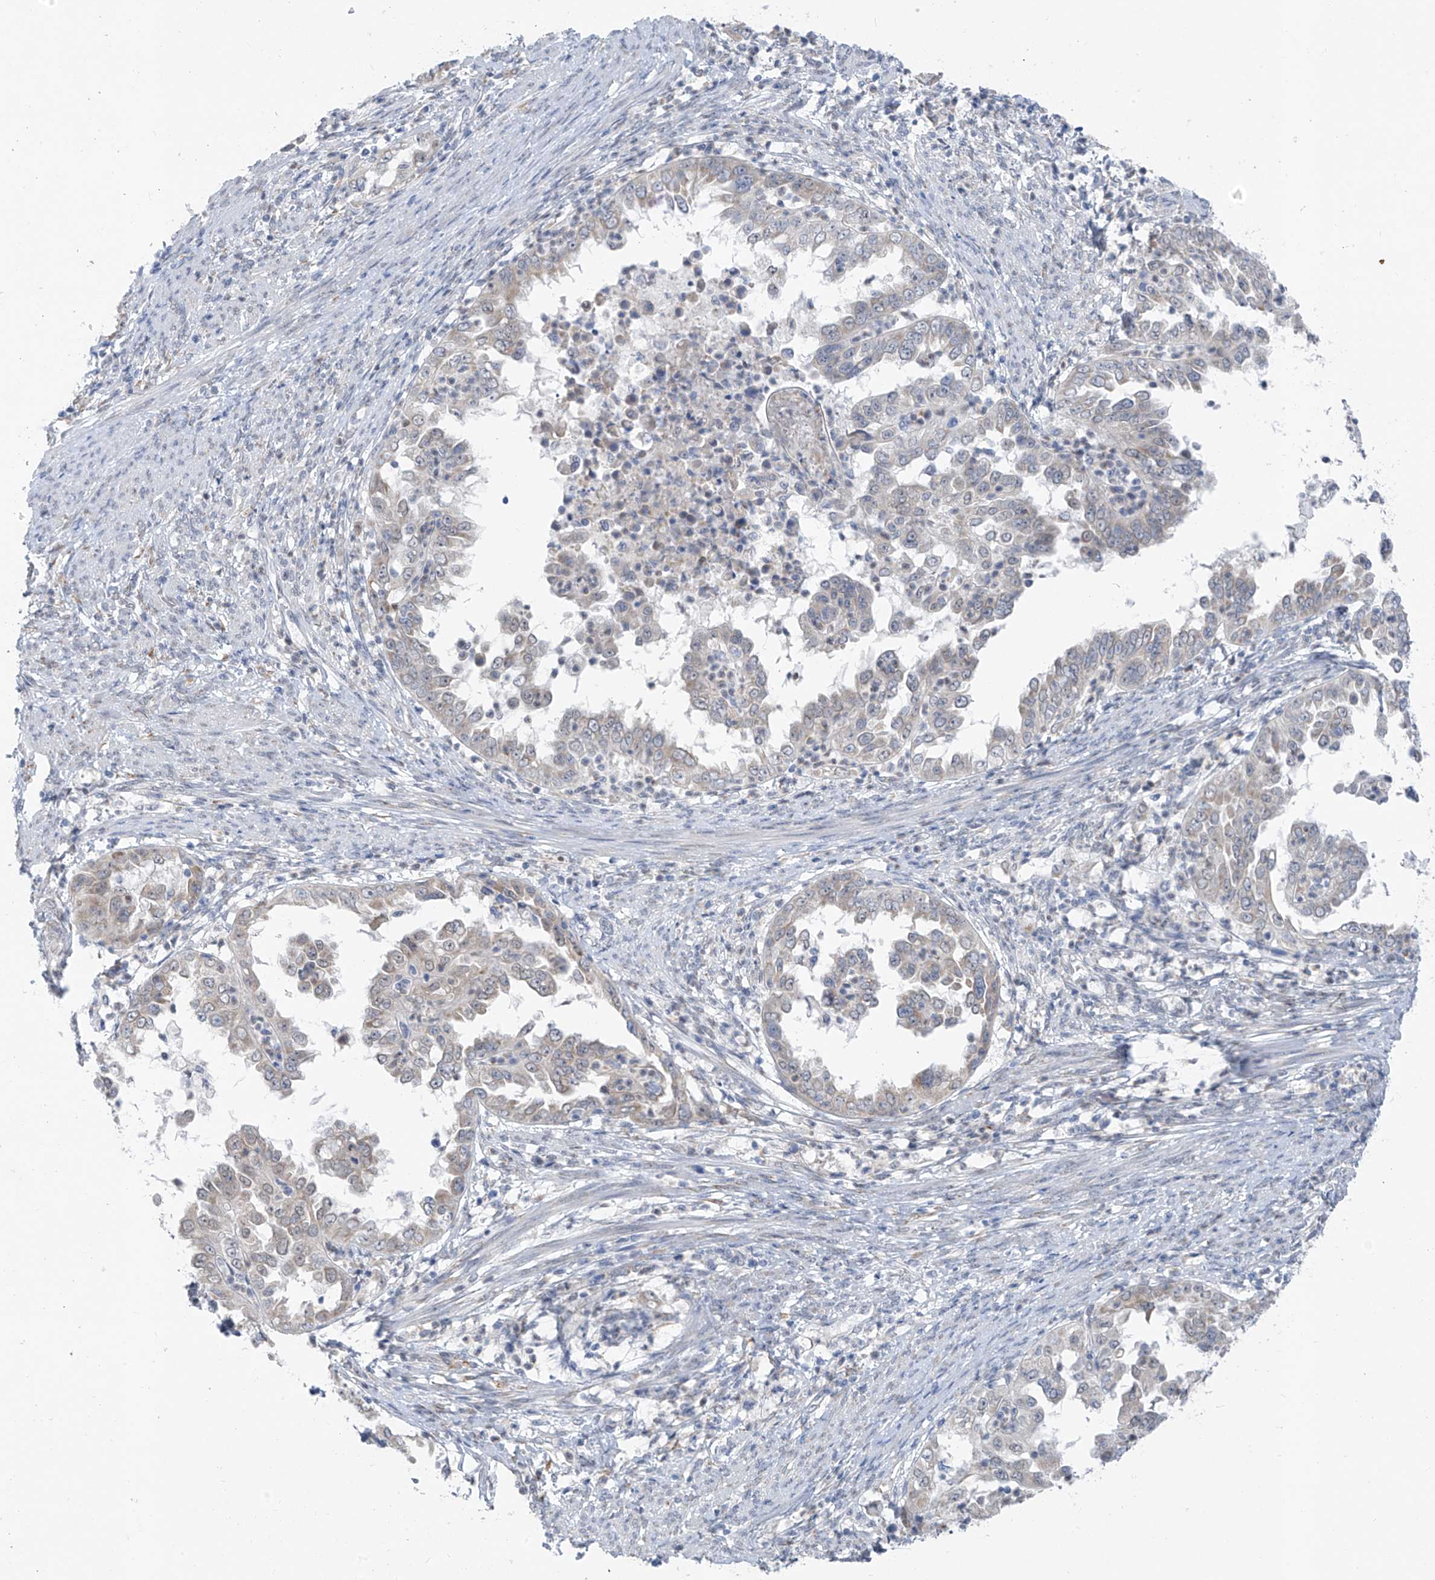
{"staining": {"intensity": "weak", "quantity": "<25%", "location": "cytoplasmic/membranous"}, "tissue": "endometrial cancer", "cell_type": "Tumor cells", "image_type": "cancer", "snomed": [{"axis": "morphology", "description": "Adenocarcinoma, NOS"}, {"axis": "topography", "description": "Endometrium"}], "caption": "Histopathology image shows no protein expression in tumor cells of adenocarcinoma (endometrial) tissue.", "gene": "CYP4V2", "patient": {"sex": "female", "age": 85}}